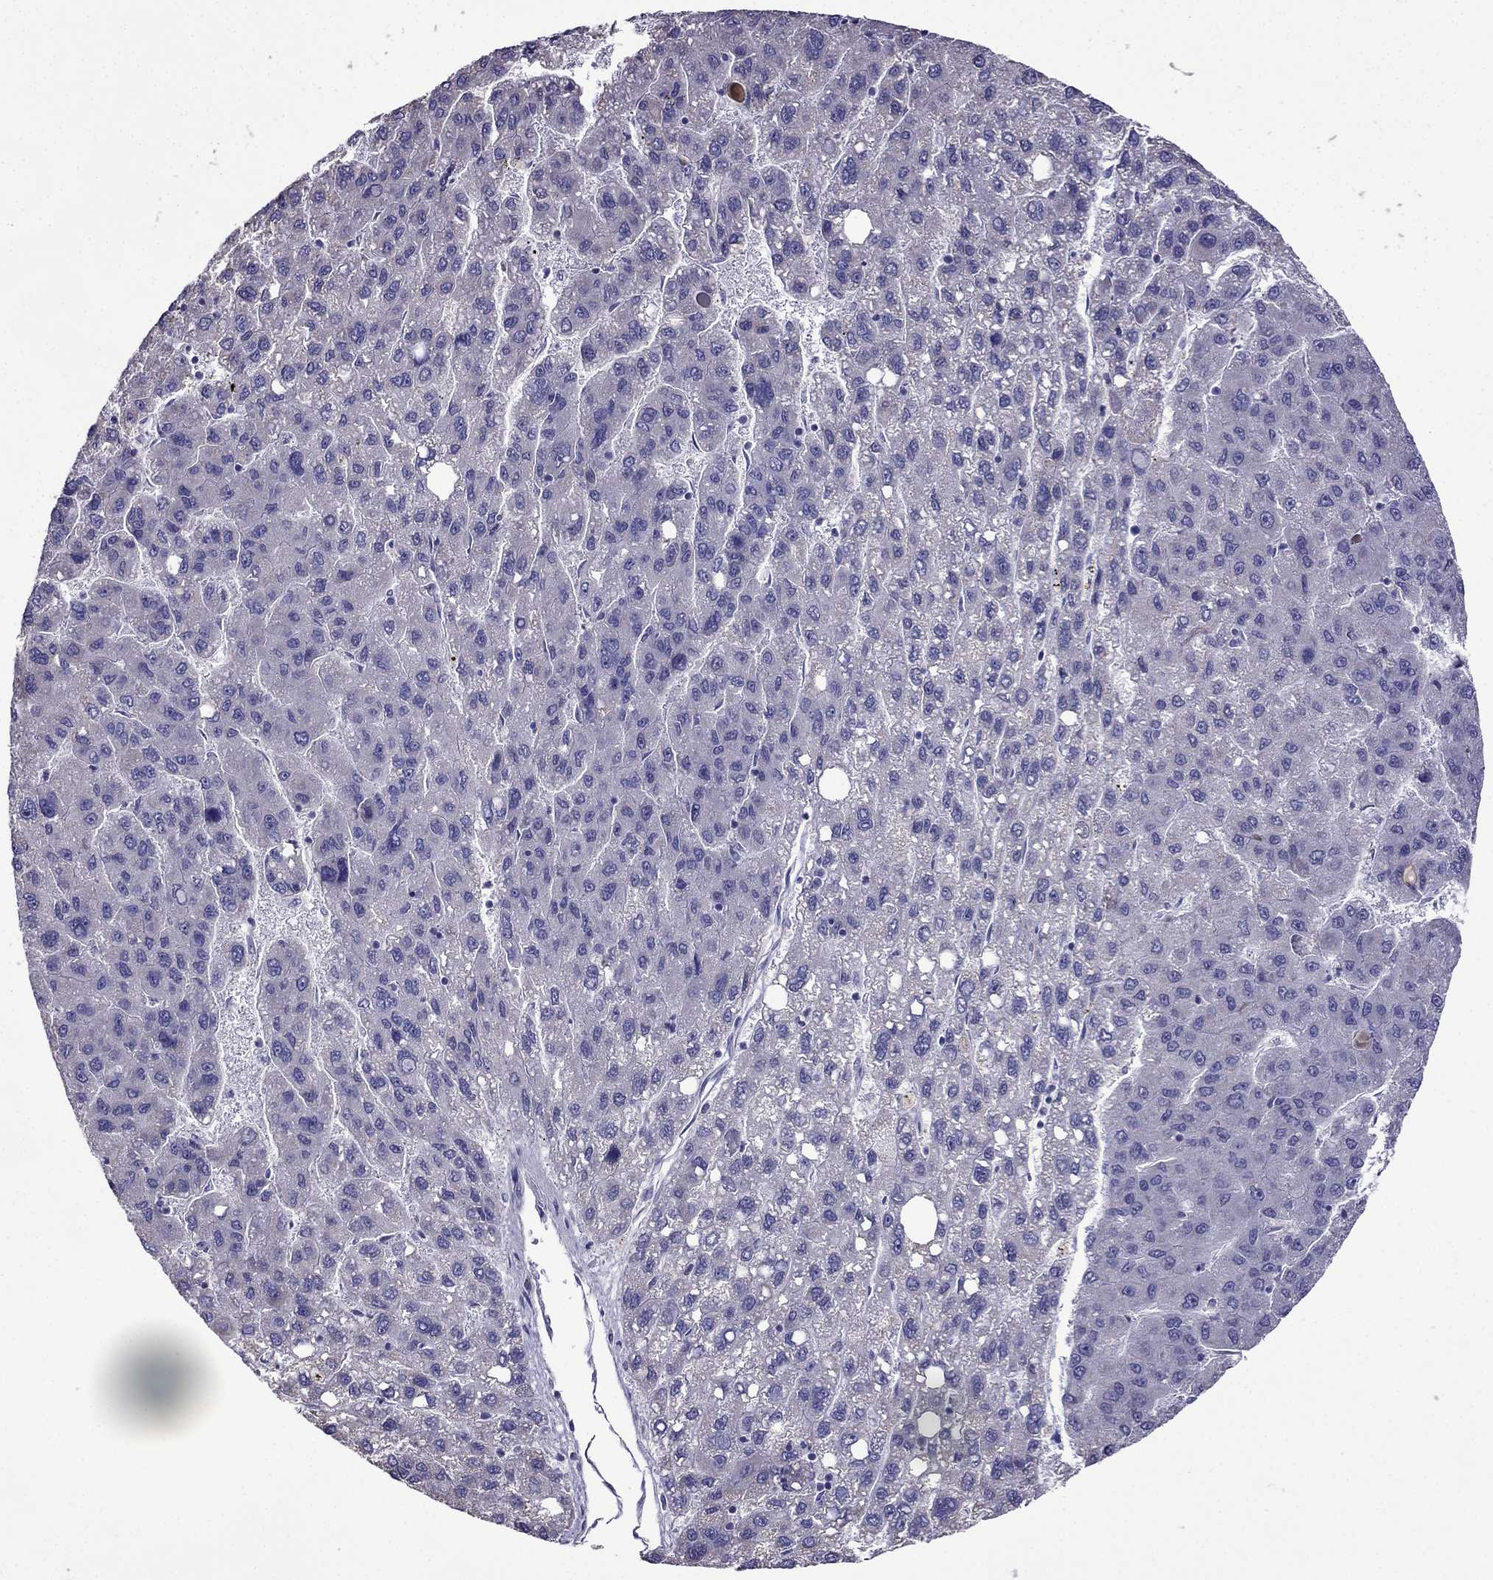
{"staining": {"intensity": "negative", "quantity": "none", "location": "none"}, "tissue": "liver cancer", "cell_type": "Tumor cells", "image_type": "cancer", "snomed": [{"axis": "morphology", "description": "Carcinoma, Hepatocellular, NOS"}, {"axis": "topography", "description": "Liver"}], "caption": "DAB immunohistochemical staining of liver cancer (hepatocellular carcinoma) demonstrates no significant positivity in tumor cells. (Stains: DAB (3,3'-diaminobenzidine) immunohistochemistry with hematoxylin counter stain, Microscopy: brightfield microscopy at high magnification).", "gene": "DSC1", "patient": {"sex": "female", "age": 82}}